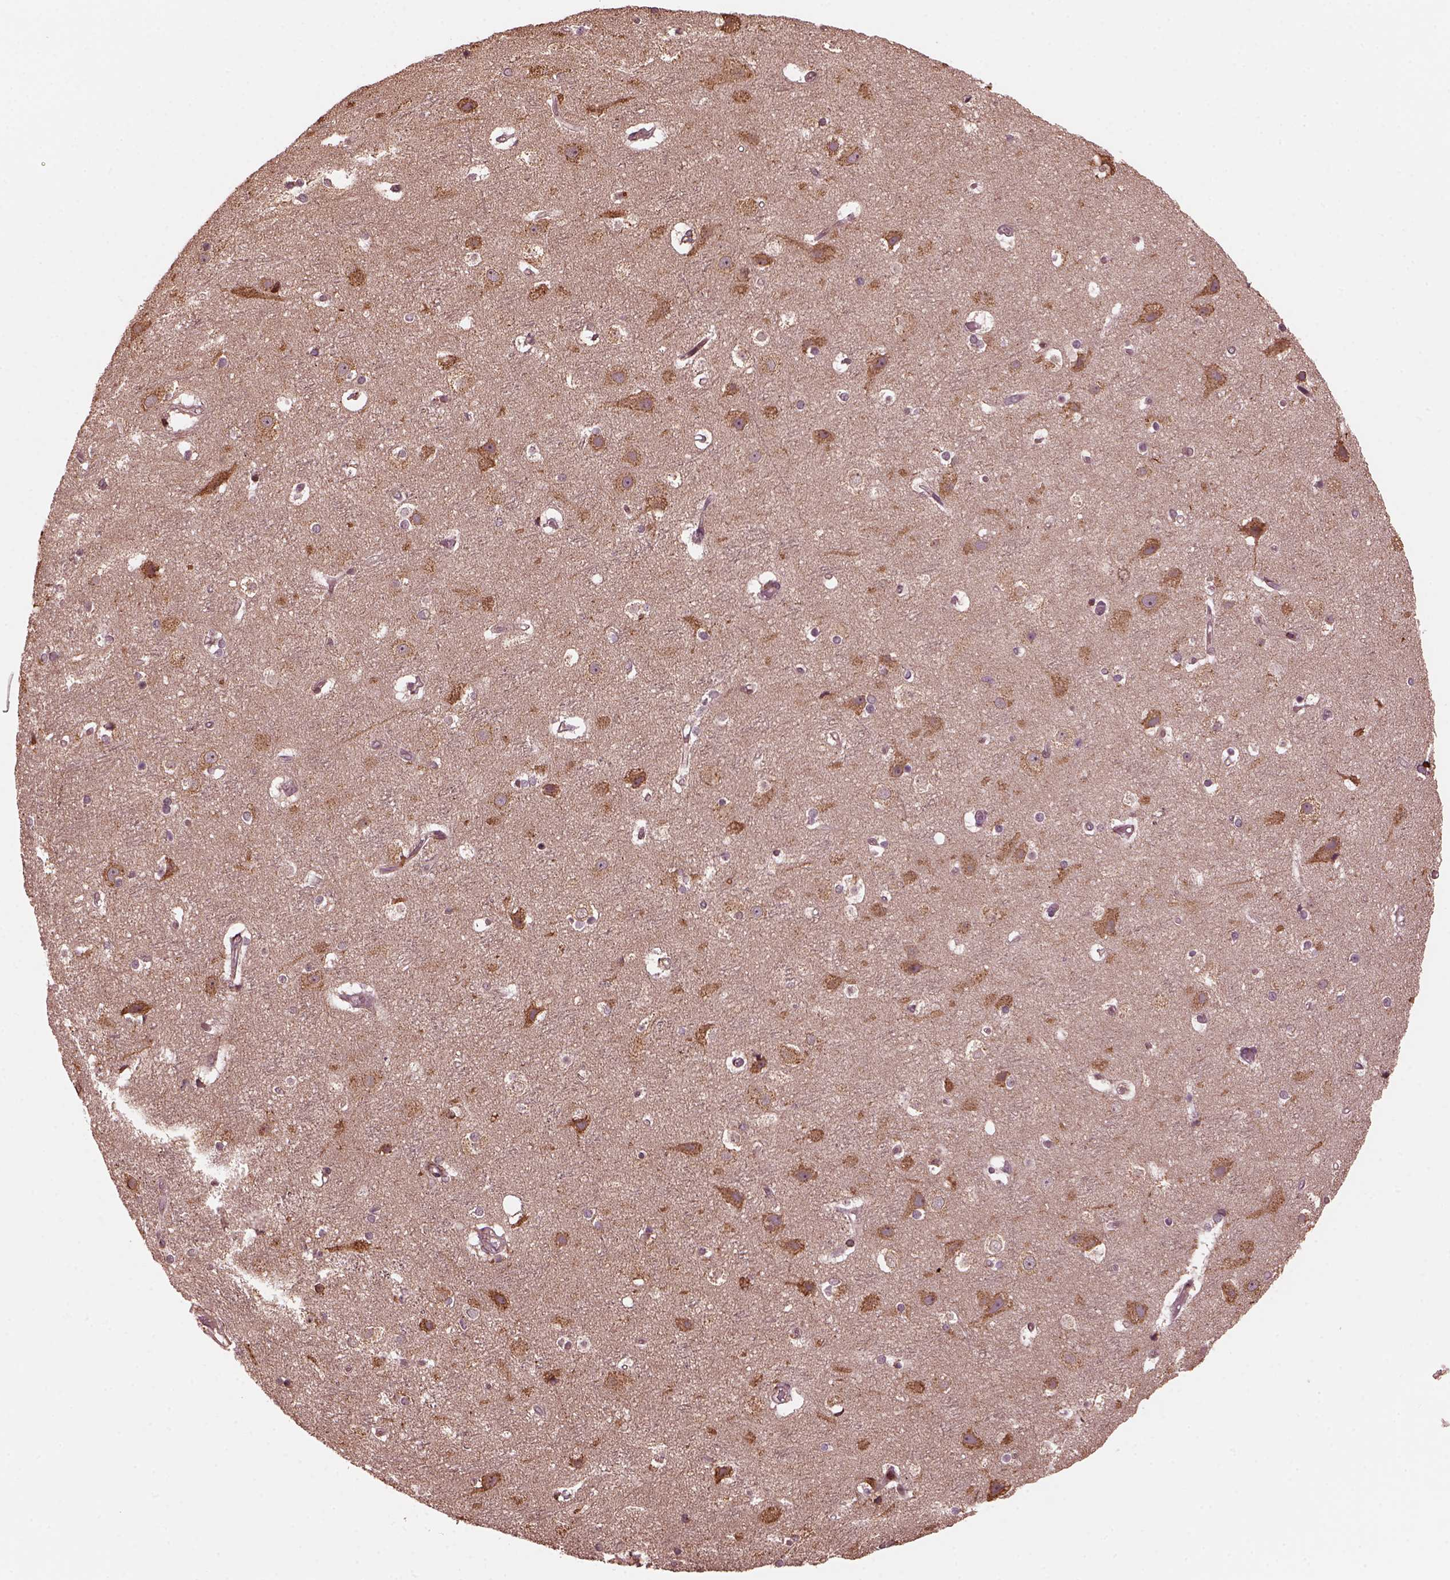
{"staining": {"intensity": "weak", "quantity": ">75%", "location": "cytoplasmic/membranous"}, "tissue": "cerebral cortex", "cell_type": "Endothelial cells", "image_type": "normal", "snomed": [{"axis": "morphology", "description": "Normal tissue, NOS"}, {"axis": "topography", "description": "Cerebral cortex"}], "caption": "Immunohistochemistry (DAB) staining of unremarkable cerebral cortex demonstrates weak cytoplasmic/membranous protein staining in about >75% of endothelial cells.", "gene": "ZNF292", "patient": {"sex": "female", "age": 52}}